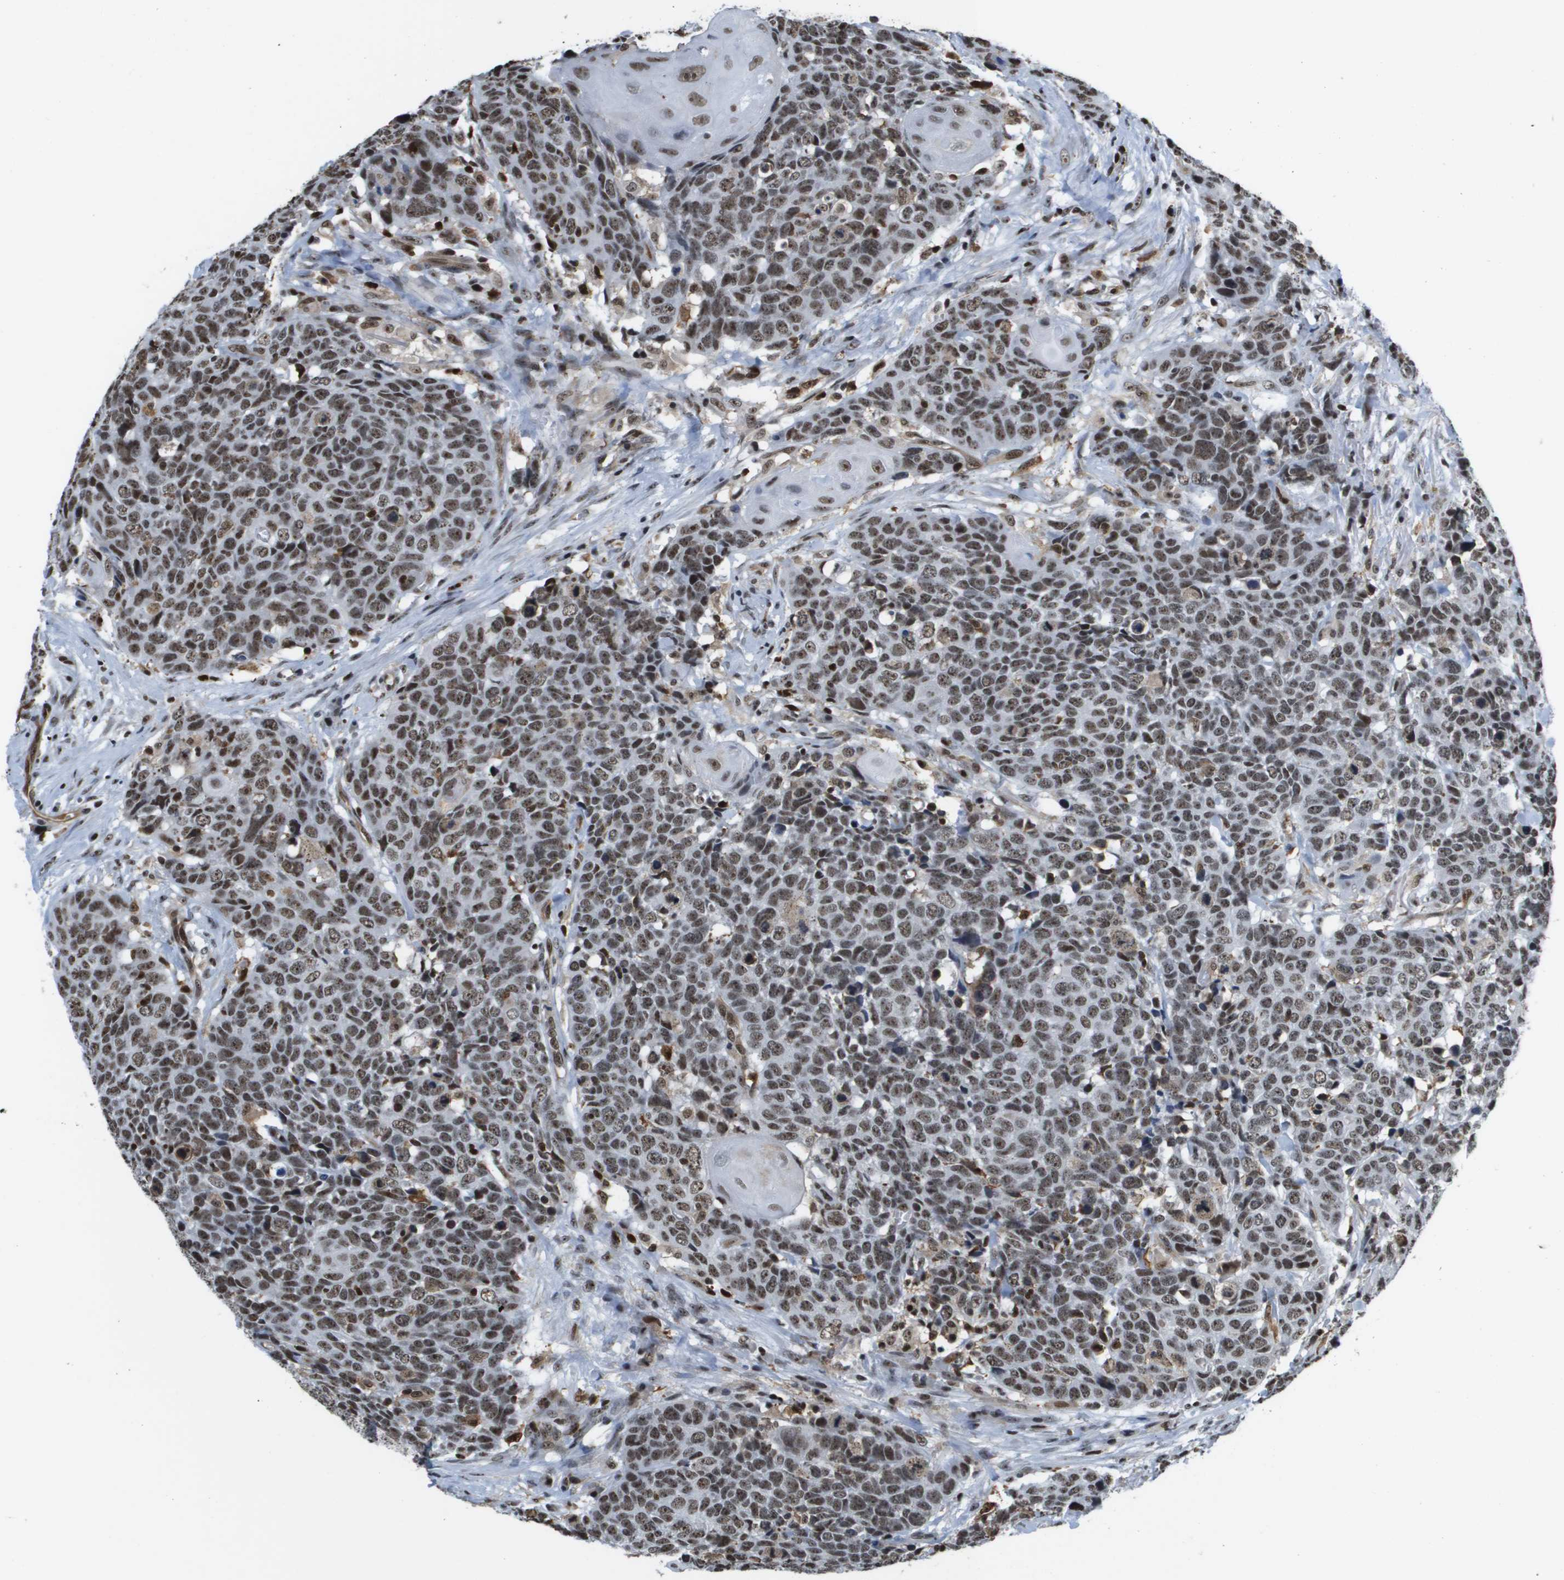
{"staining": {"intensity": "moderate", "quantity": ">75%", "location": "nuclear"}, "tissue": "head and neck cancer", "cell_type": "Tumor cells", "image_type": "cancer", "snomed": [{"axis": "morphology", "description": "Squamous cell carcinoma, NOS"}, {"axis": "topography", "description": "Head-Neck"}], "caption": "Protein positivity by immunohistochemistry (IHC) displays moderate nuclear positivity in about >75% of tumor cells in head and neck cancer.", "gene": "EP400", "patient": {"sex": "male", "age": 66}}